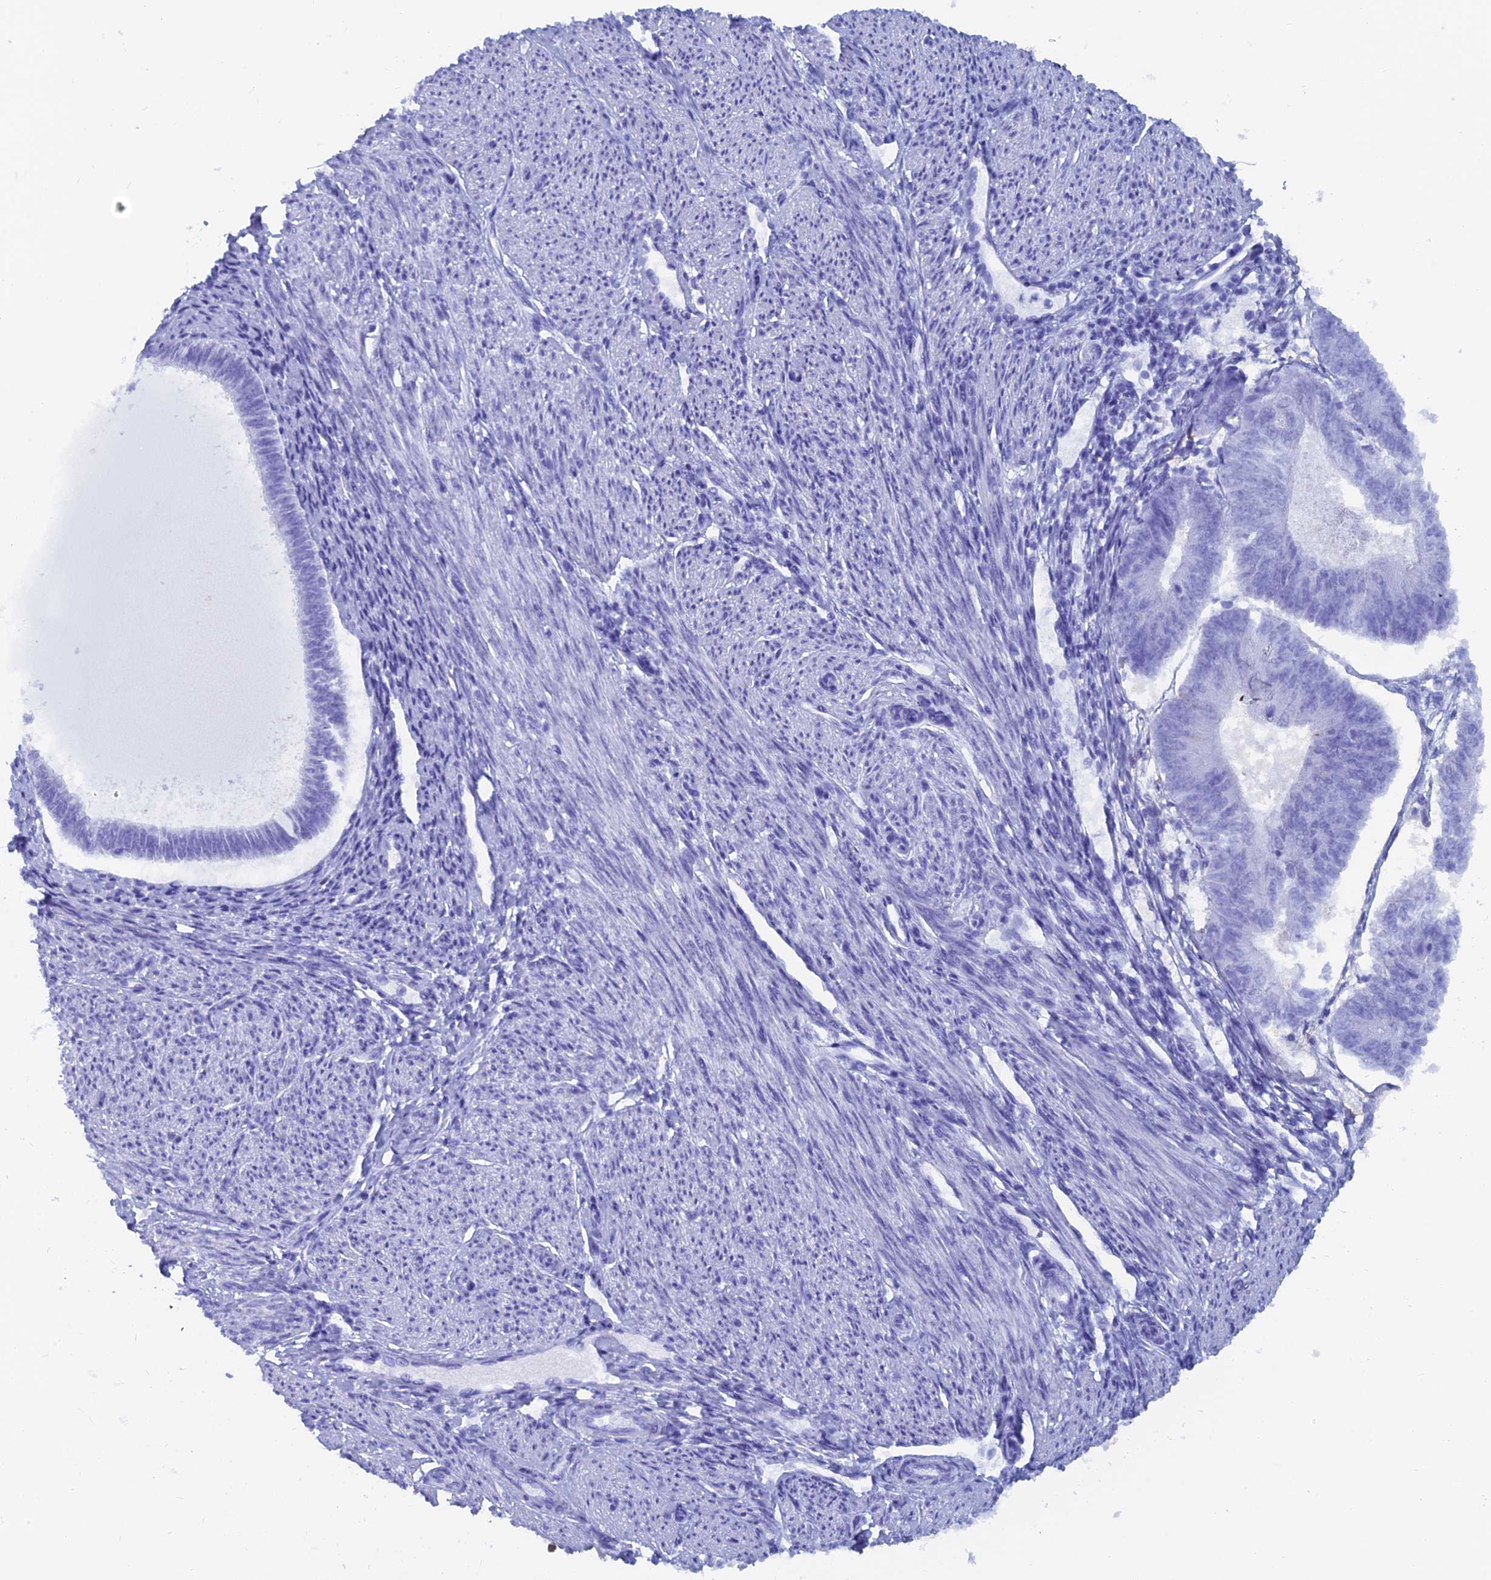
{"staining": {"intensity": "negative", "quantity": "none", "location": "none"}, "tissue": "endometrial cancer", "cell_type": "Tumor cells", "image_type": "cancer", "snomed": [{"axis": "morphology", "description": "Adenocarcinoma, NOS"}, {"axis": "topography", "description": "Endometrium"}], "caption": "This photomicrograph is of endometrial cancer (adenocarcinoma) stained with IHC to label a protein in brown with the nuclei are counter-stained blue. There is no staining in tumor cells.", "gene": "CAPS", "patient": {"sex": "female", "age": 58}}